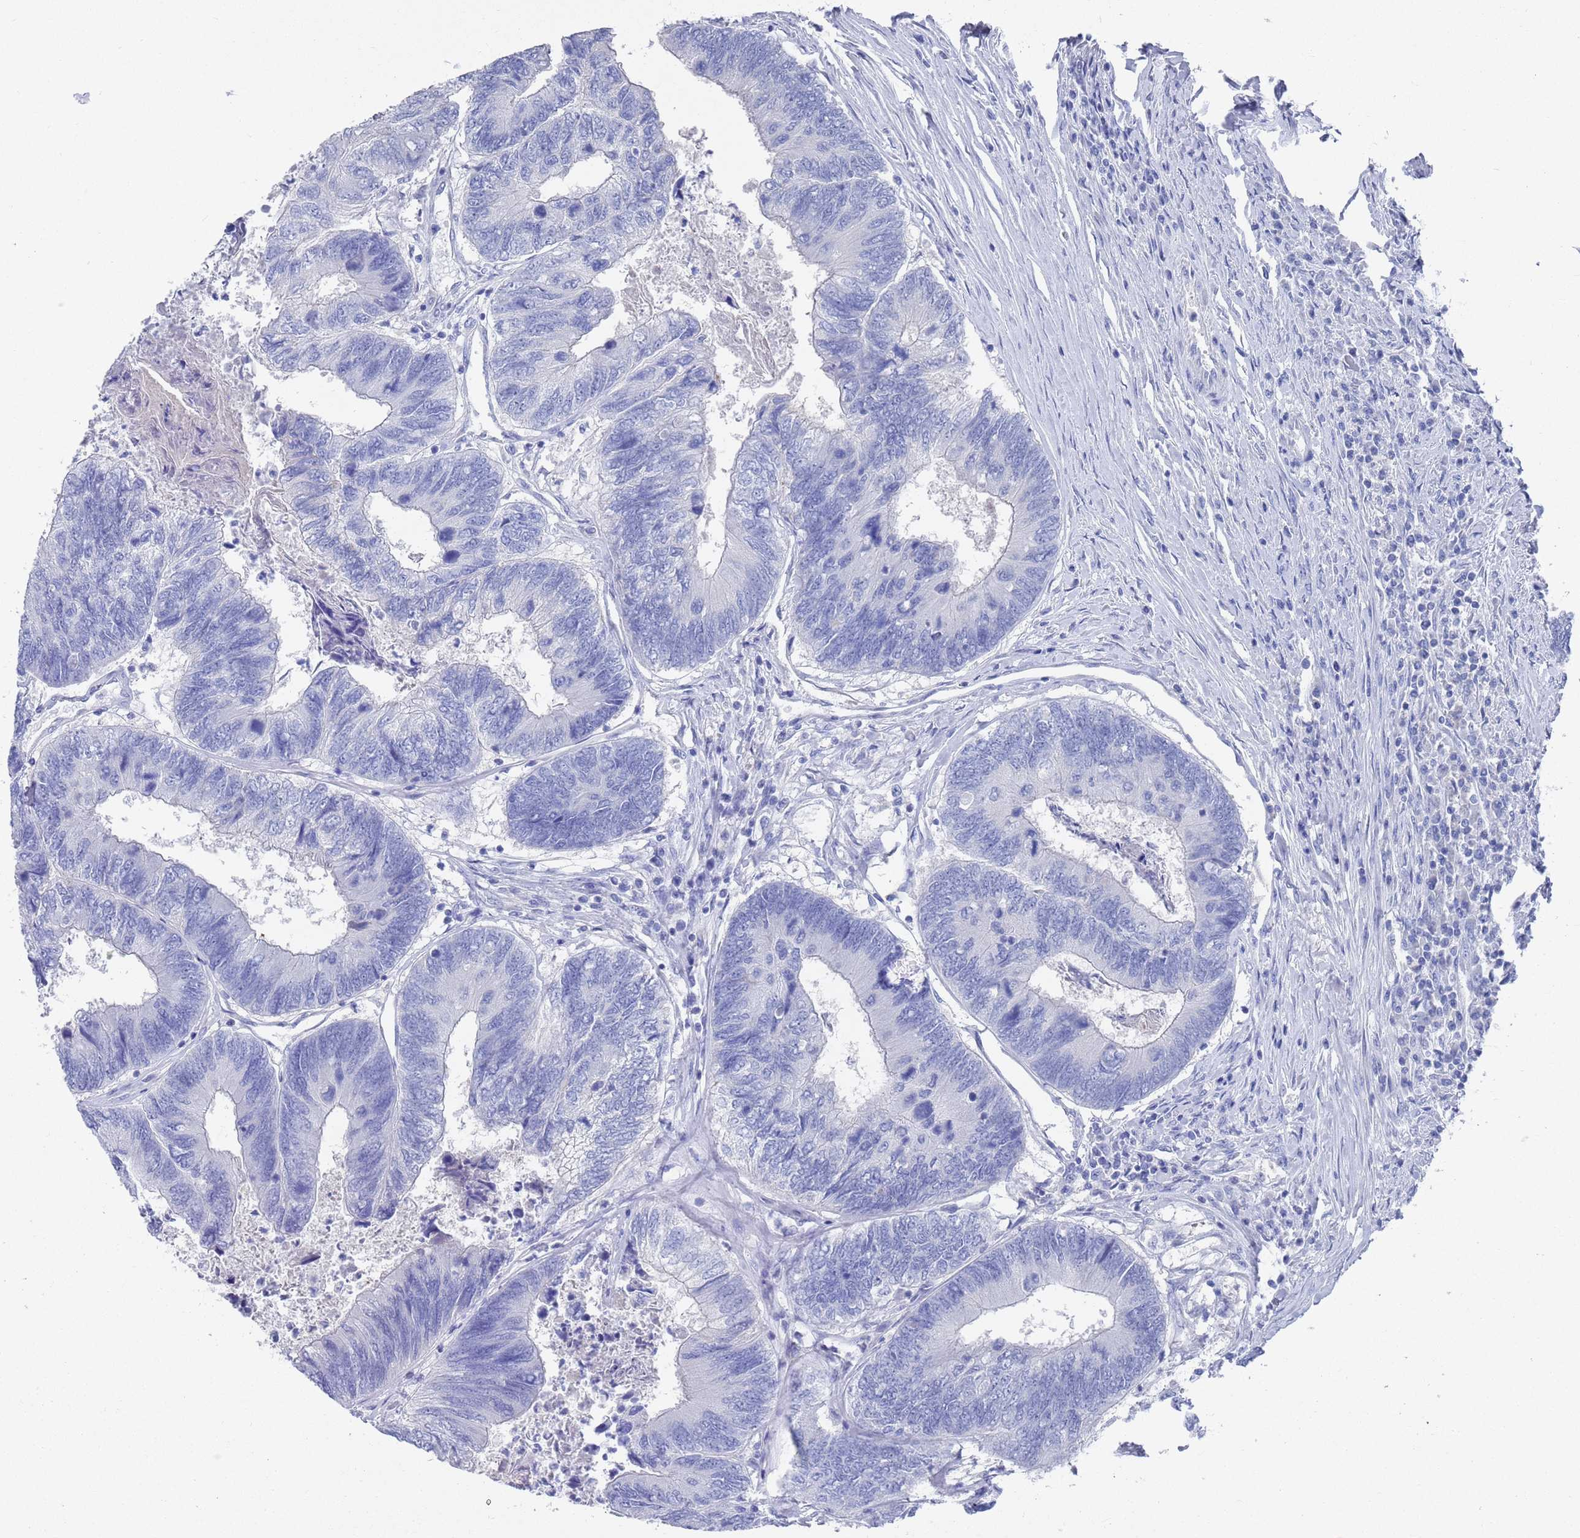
{"staining": {"intensity": "negative", "quantity": "none", "location": "none"}, "tissue": "colorectal cancer", "cell_type": "Tumor cells", "image_type": "cancer", "snomed": [{"axis": "morphology", "description": "Adenocarcinoma, NOS"}, {"axis": "topography", "description": "Colon"}], "caption": "Immunohistochemical staining of human colorectal cancer (adenocarcinoma) shows no significant staining in tumor cells. (Stains: DAB immunohistochemistry with hematoxylin counter stain, Microscopy: brightfield microscopy at high magnification).", "gene": "MTMR2", "patient": {"sex": "female", "age": 67}}